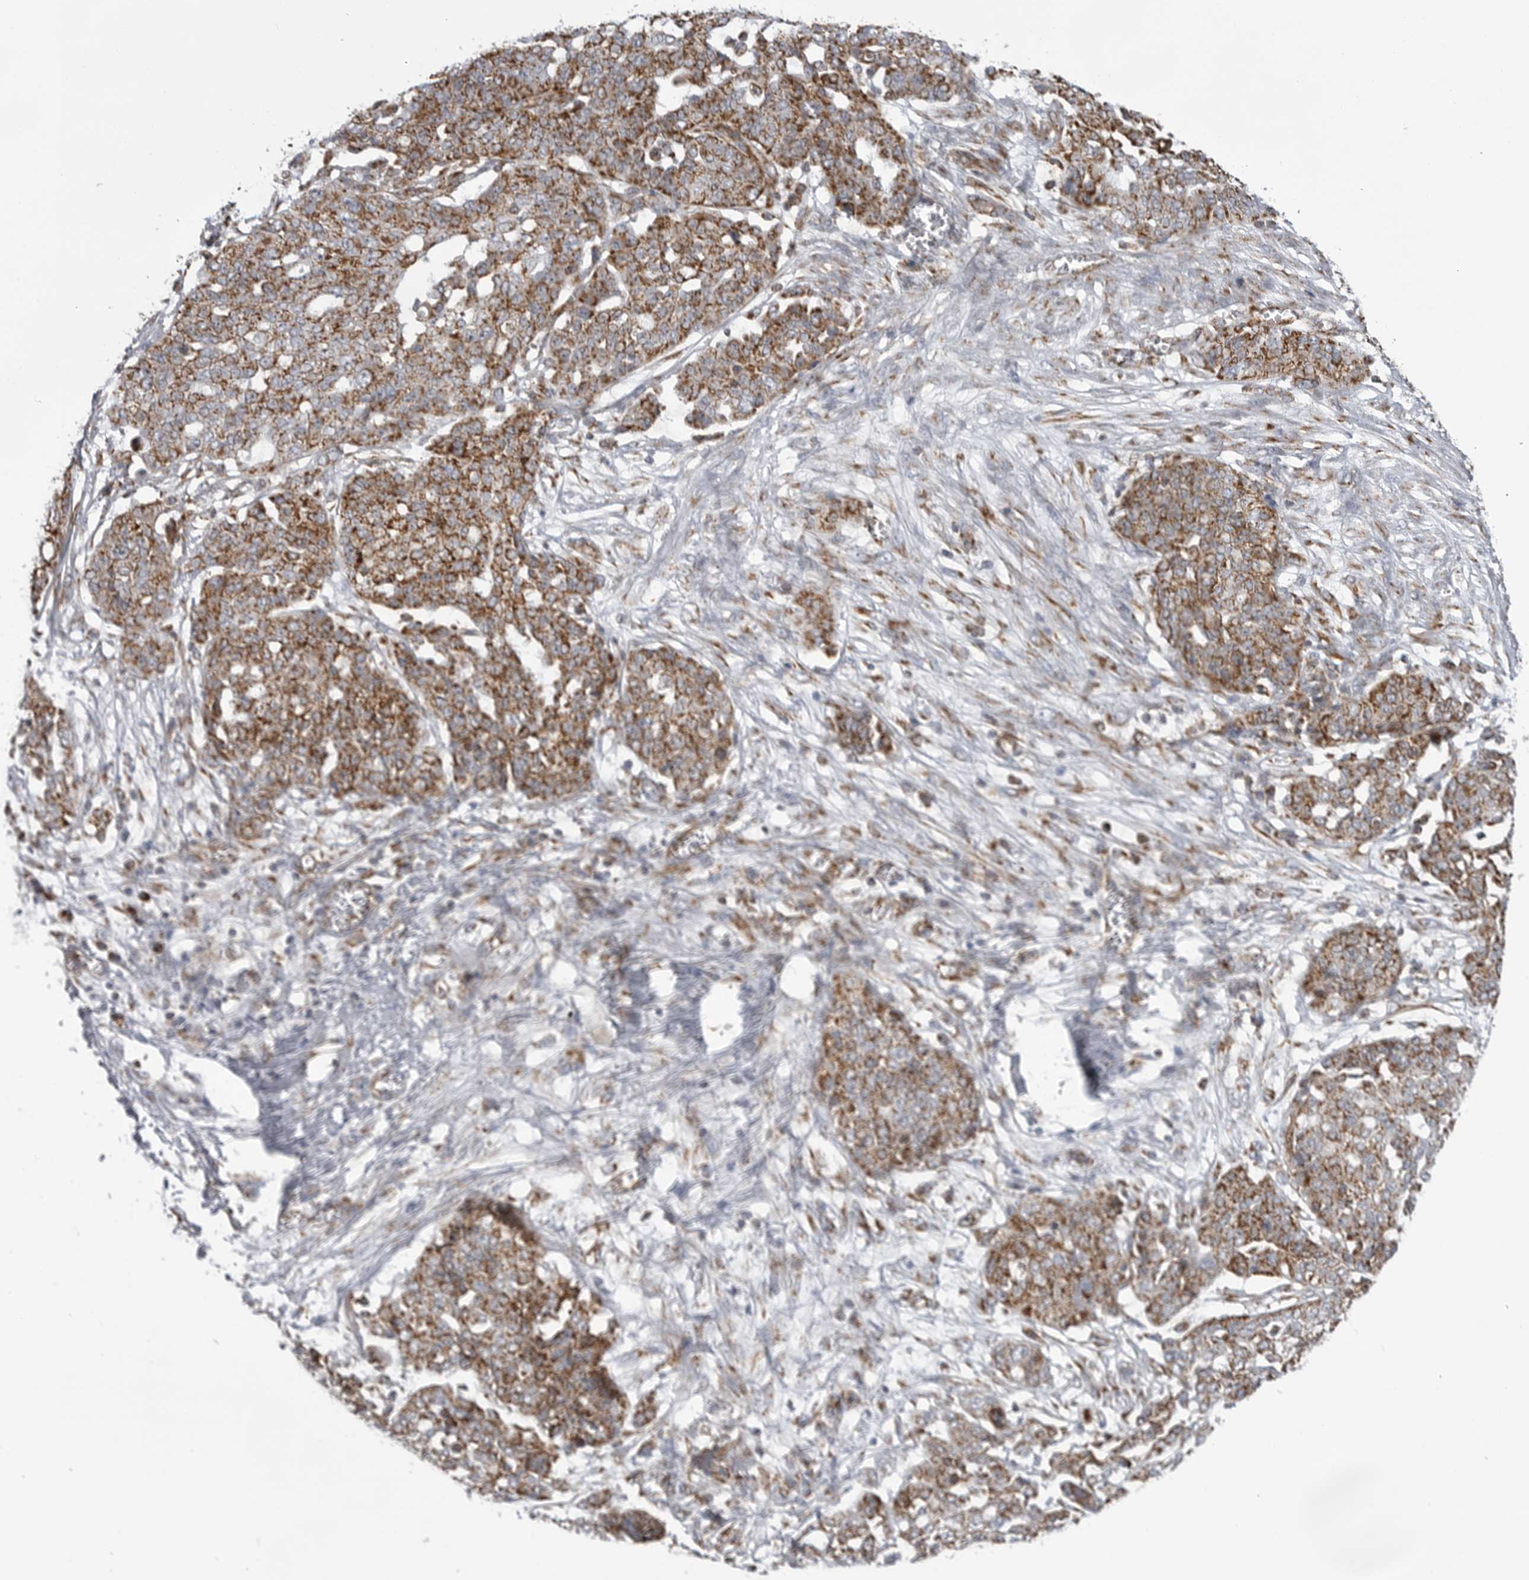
{"staining": {"intensity": "strong", "quantity": ">75%", "location": "cytoplasmic/membranous"}, "tissue": "ovarian cancer", "cell_type": "Tumor cells", "image_type": "cancer", "snomed": [{"axis": "morphology", "description": "Cystadenocarcinoma, serous, NOS"}, {"axis": "topography", "description": "Soft tissue"}, {"axis": "topography", "description": "Ovary"}], "caption": "Immunohistochemistry staining of ovarian cancer (serous cystadenocarcinoma), which demonstrates high levels of strong cytoplasmic/membranous positivity in about >75% of tumor cells indicating strong cytoplasmic/membranous protein staining. The staining was performed using DAB (3,3'-diaminobenzidine) (brown) for protein detection and nuclei were counterstained in hematoxylin (blue).", "gene": "FH", "patient": {"sex": "female", "age": 57}}